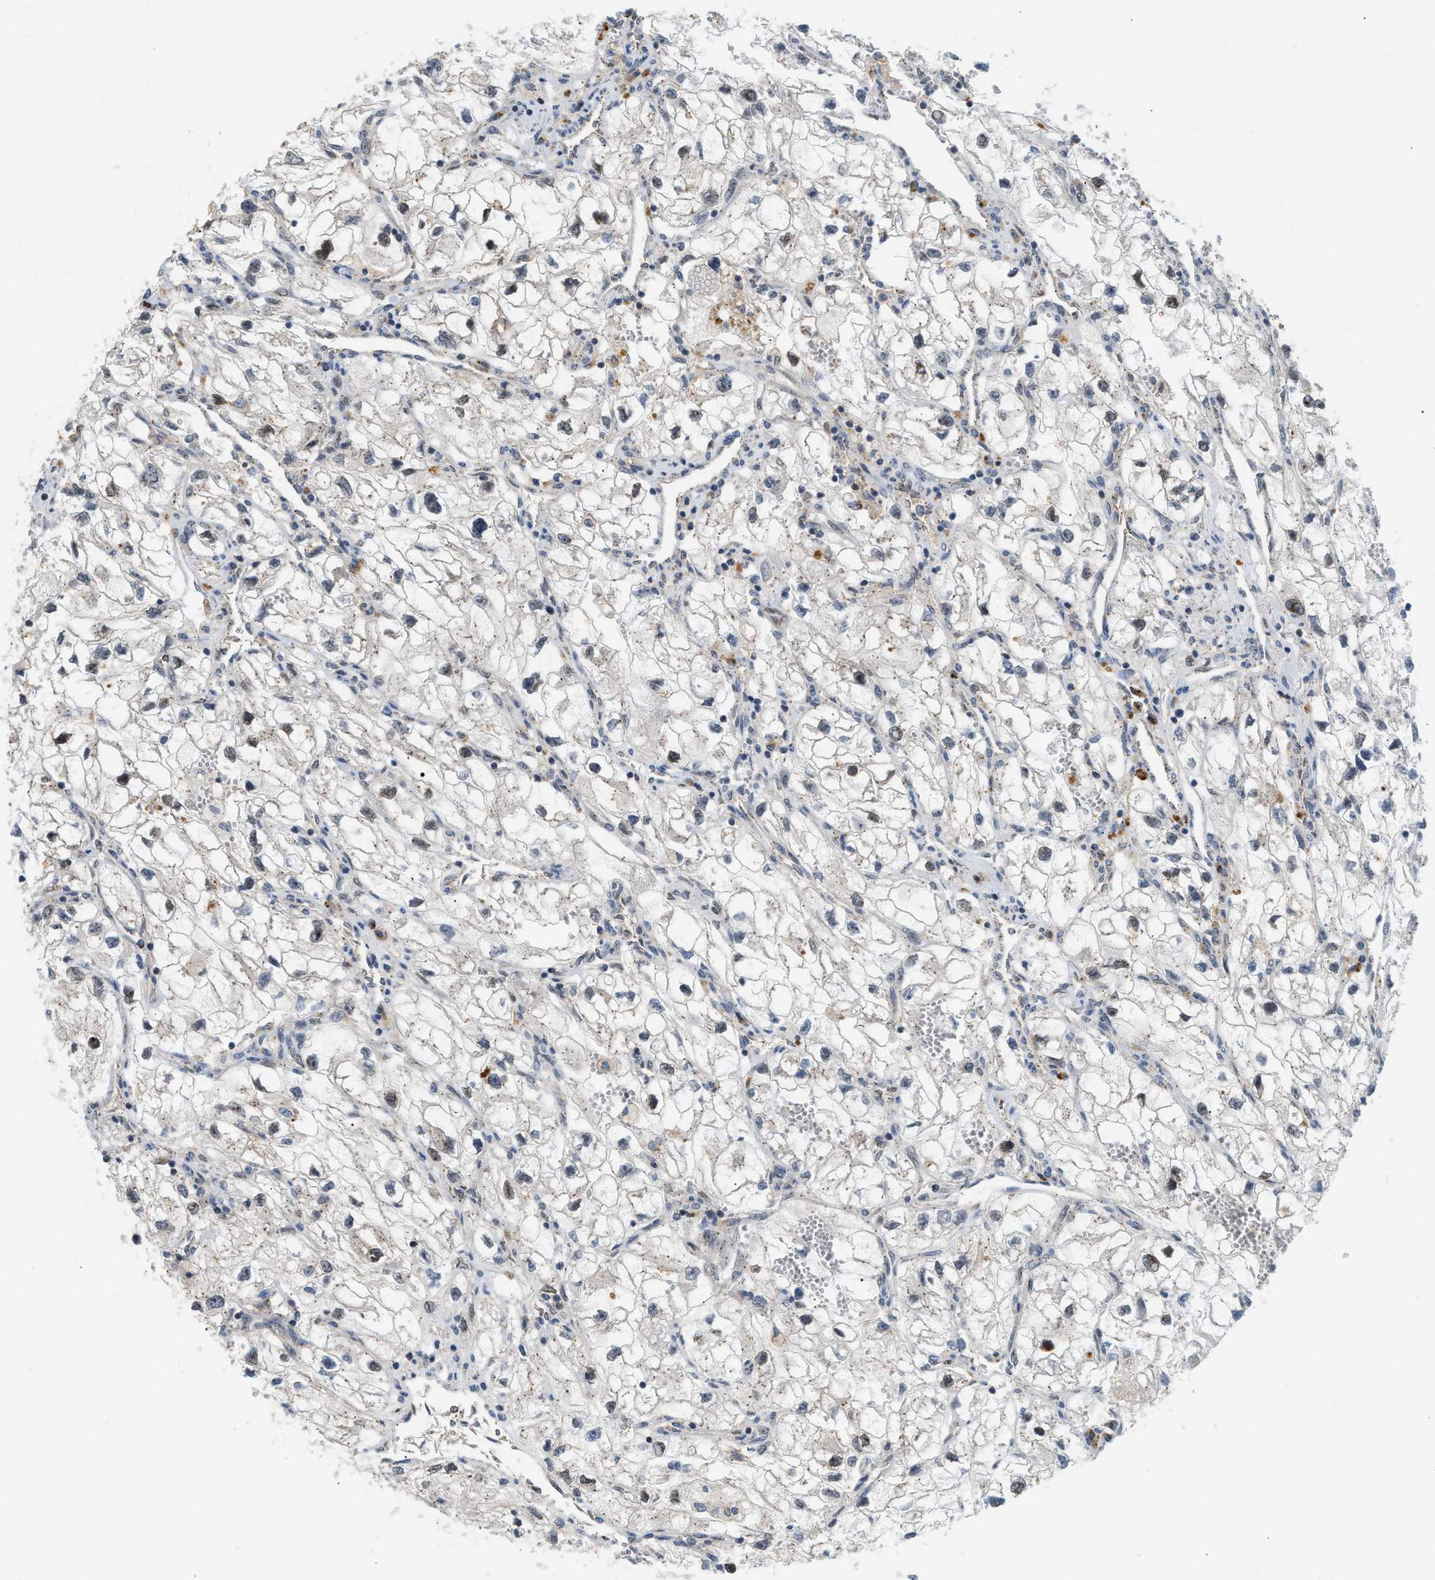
{"staining": {"intensity": "weak", "quantity": "<25%", "location": "cytoplasmic/membranous,nuclear"}, "tissue": "renal cancer", "cell_type": "Tumor cells", "image_type": "cancer", "snomed": [{"axis": "morphology", "description": "Adenocarcinoma, NOS"}, {"axis": "topography", "description": "Kidney"}], "caption": "IHC micrograph of human renal cancer stained for a protein (brown), which displays no positivity in tumor cells.", "gene": "MAP2K5", "patient": {"sex": "female", "age": 70}}